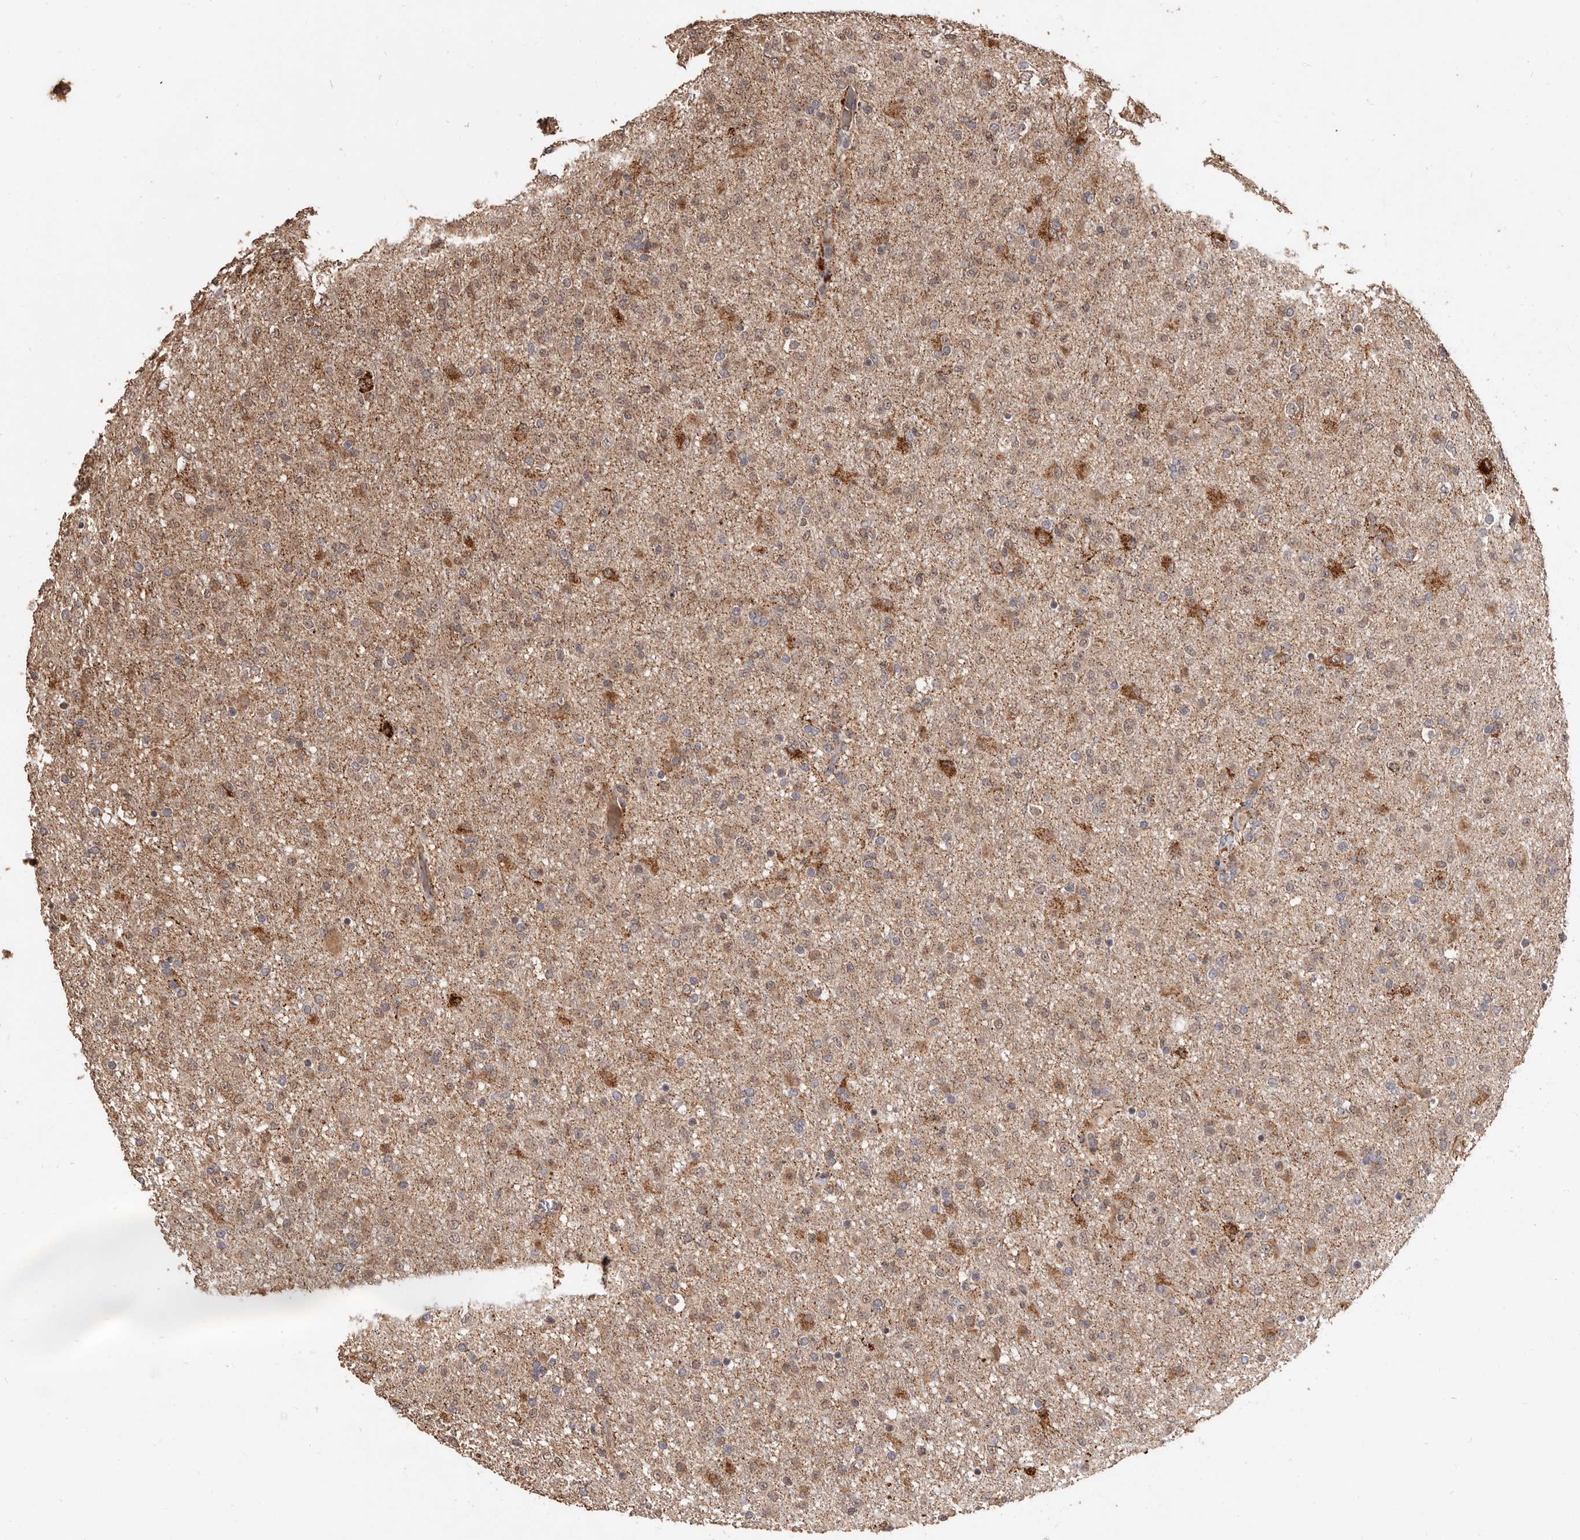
{"staining": {"intensity": "moderate", "quantity": ">75%", "location": "cytoplasmic/membranous"}, "tissue": "glioma", "cell_type": "Tumor cells", "image_type": "cancer", "snomed": [{"axis": "morphology", "description": "Glioma, malignant, Low grade"}, {"axis": "topography", "description": "Brain"}], "caption": "Malignant glioma (low-grade) stained with DAB immunohistochemistry (IHC) reveals medium levels of moderate cytoplasmic/membranous expression in about >75% of tumor cells.", "gene": "AKAP7", "patient": {"sex": "male", "age": 65}}